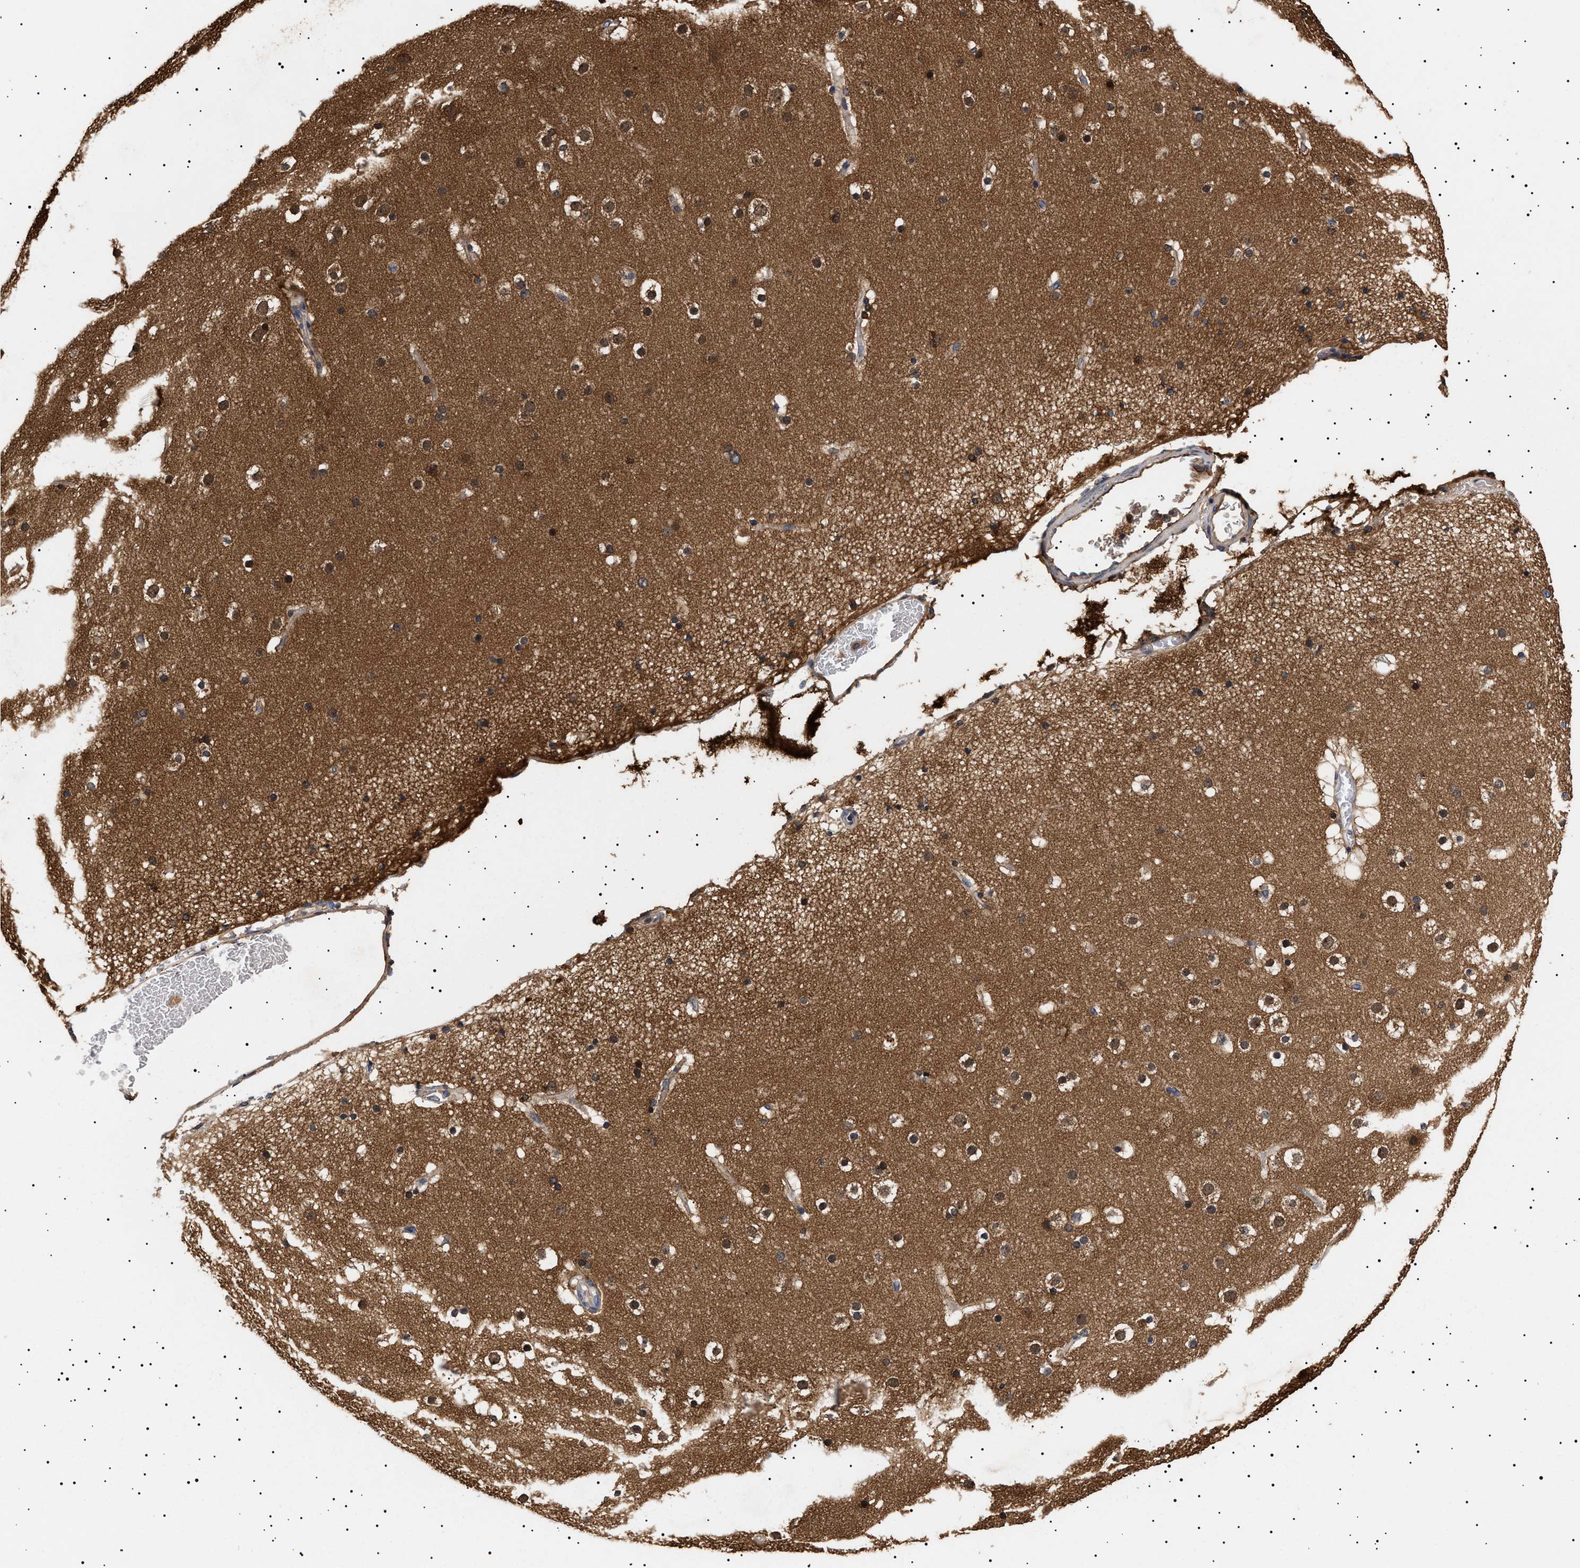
{"staining": {"intensity": "negative", "quantity": "none", "location": "none"}, "tissue": "cerebral cortex", "cell_type": "Endothelial cells", "image_type": "normal", "snomed": [{"axis": "morphology", "description": "Normal tissue, NOS"}, {"axis": "topography", "description": "Cerebral cortex"}], "caption": "The photomicrograph shows no significant expression in endothelial cells of cerebral cortex. (Immunohistochemistry, brightfield microscopy, high magnification).", "gene": "KRBA1", "patient": {"sex": "male", "age": 57}}